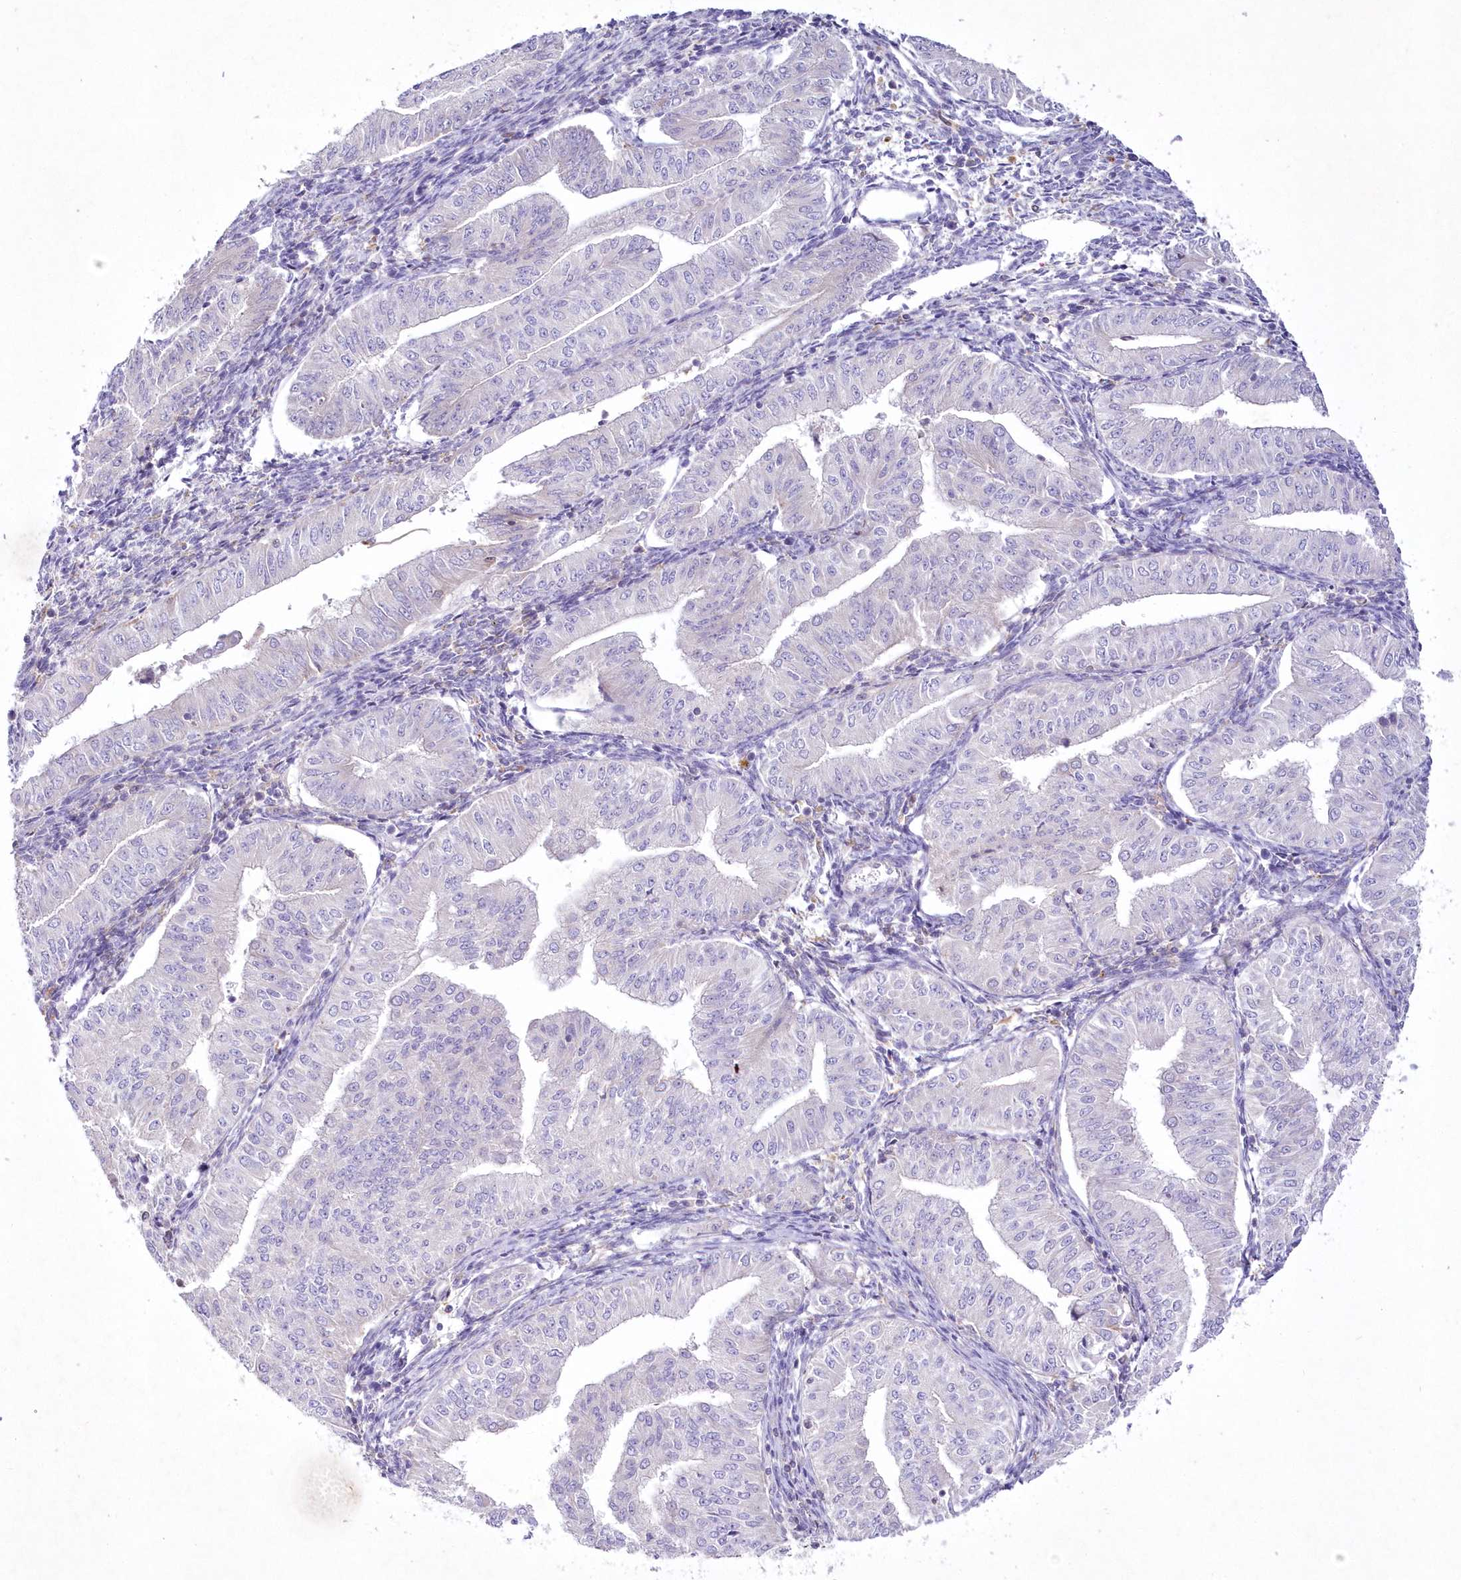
{"staining": {"intensity": "negative", "quantity": "none", "location": "none"}, "tissue": "endometrial cancer", "cell_type": "Tumor cells", "image_type": "cancer", "snomed": [{"axis": "morphology", "description": "Normal tissue, NOS"}, {"axis": "morphology", "description": "Adenocarcinoma, NOS"}, {"axis": "topography", "description": "Endometrium"}], "caption": "This photomicrograph is of endometrial cancer stained with IHC to label a protein in brown with the nuclei are counter-stained blue. There is no staining in tumor cells.", "gene": "ARFGEF3", "patient": {"sex": "female", "age": 53}}